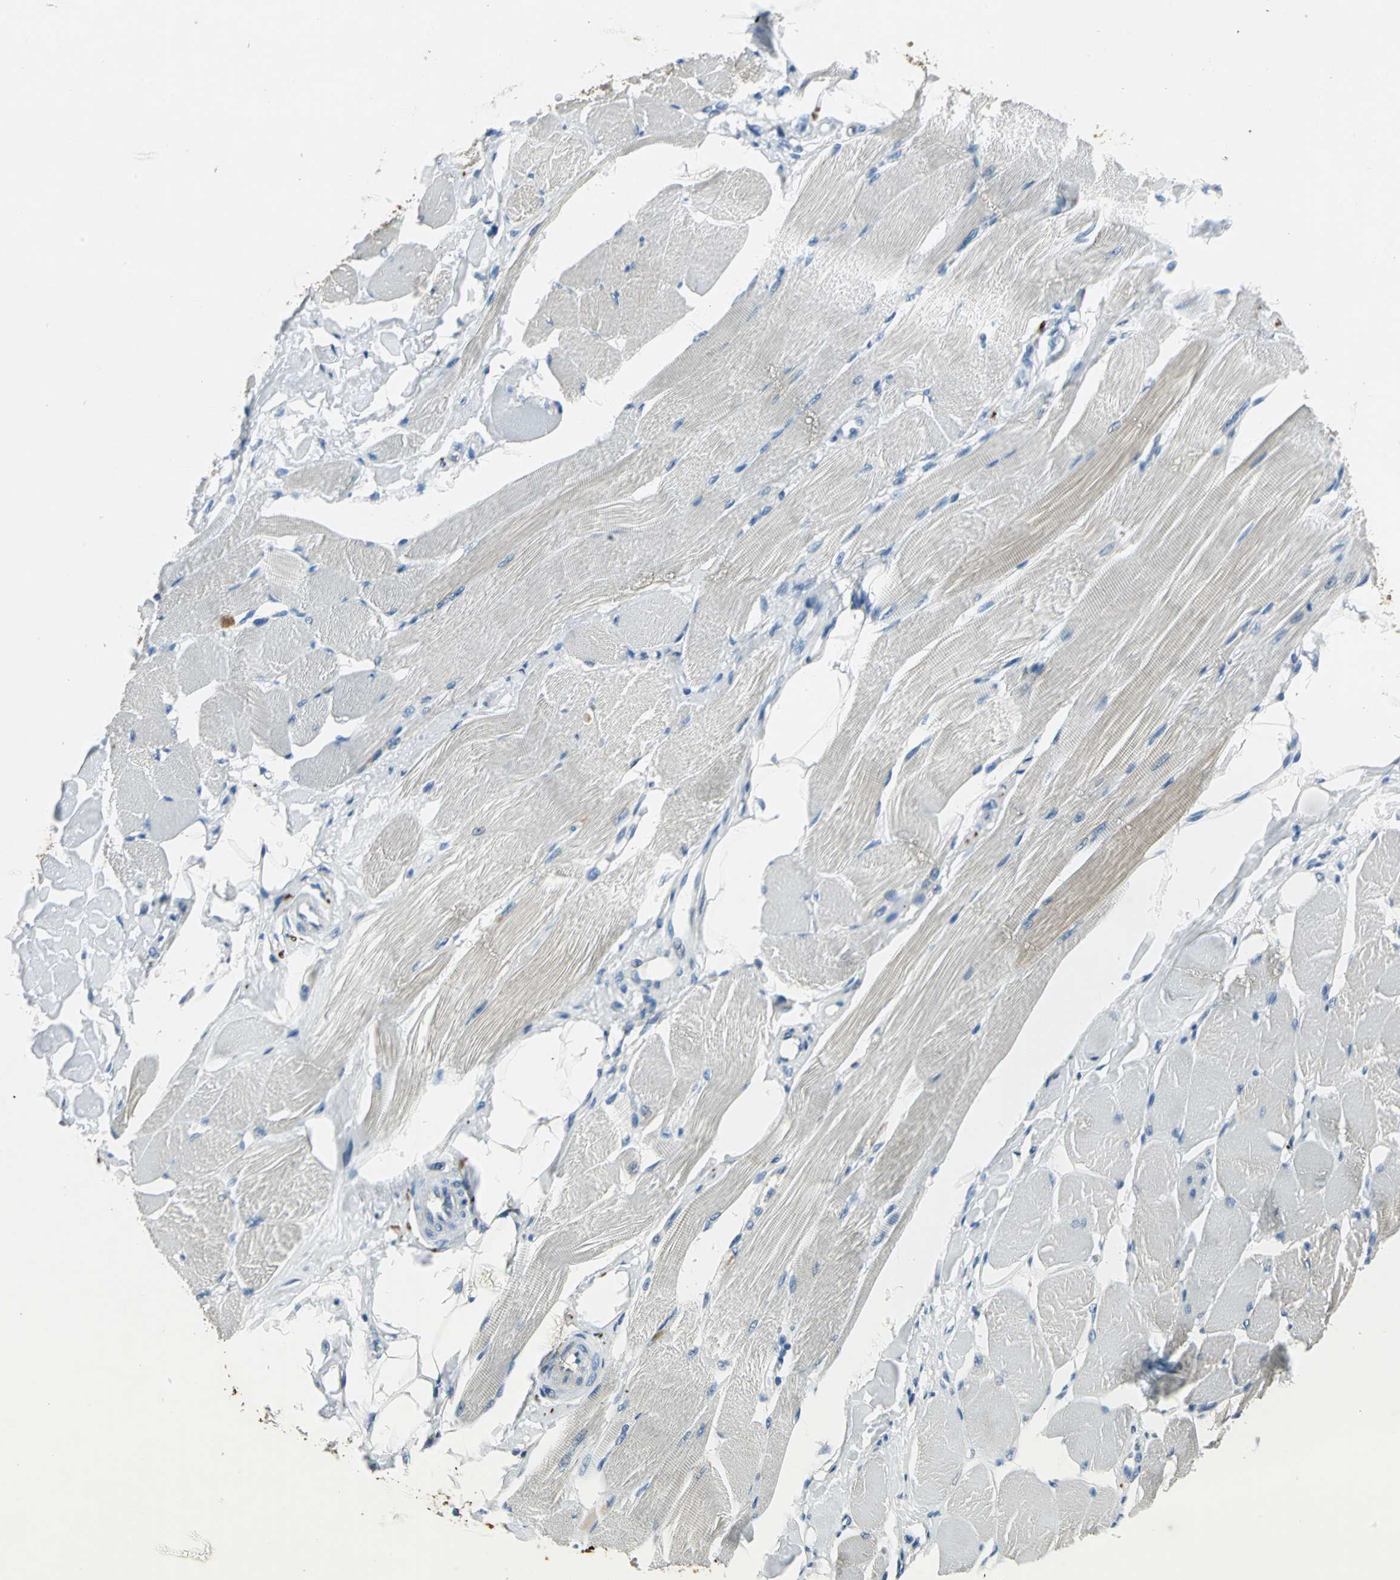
{"staining": {"intensity": "negative", "quantity": "none", "location": "none"}, "tissue": "skeletal muscle", "cell_type": "Myocytes", "image_type": "normal", "snomed": [{"axis": "morphology", "description": "Normal tissue, NOS"}, {"axis": "topography", "description": "Skeletal muscle"}, {"axis": "topography", "description": "Peripheral nerve tissue"}], "caption": "High power microscopy micrograph of an immunohistochemistry image of normal skeletal muscle, revealing no significant staining in myocytes.", "gene": "UCHL1", "patient": {"sex": "female", "age": 84}}